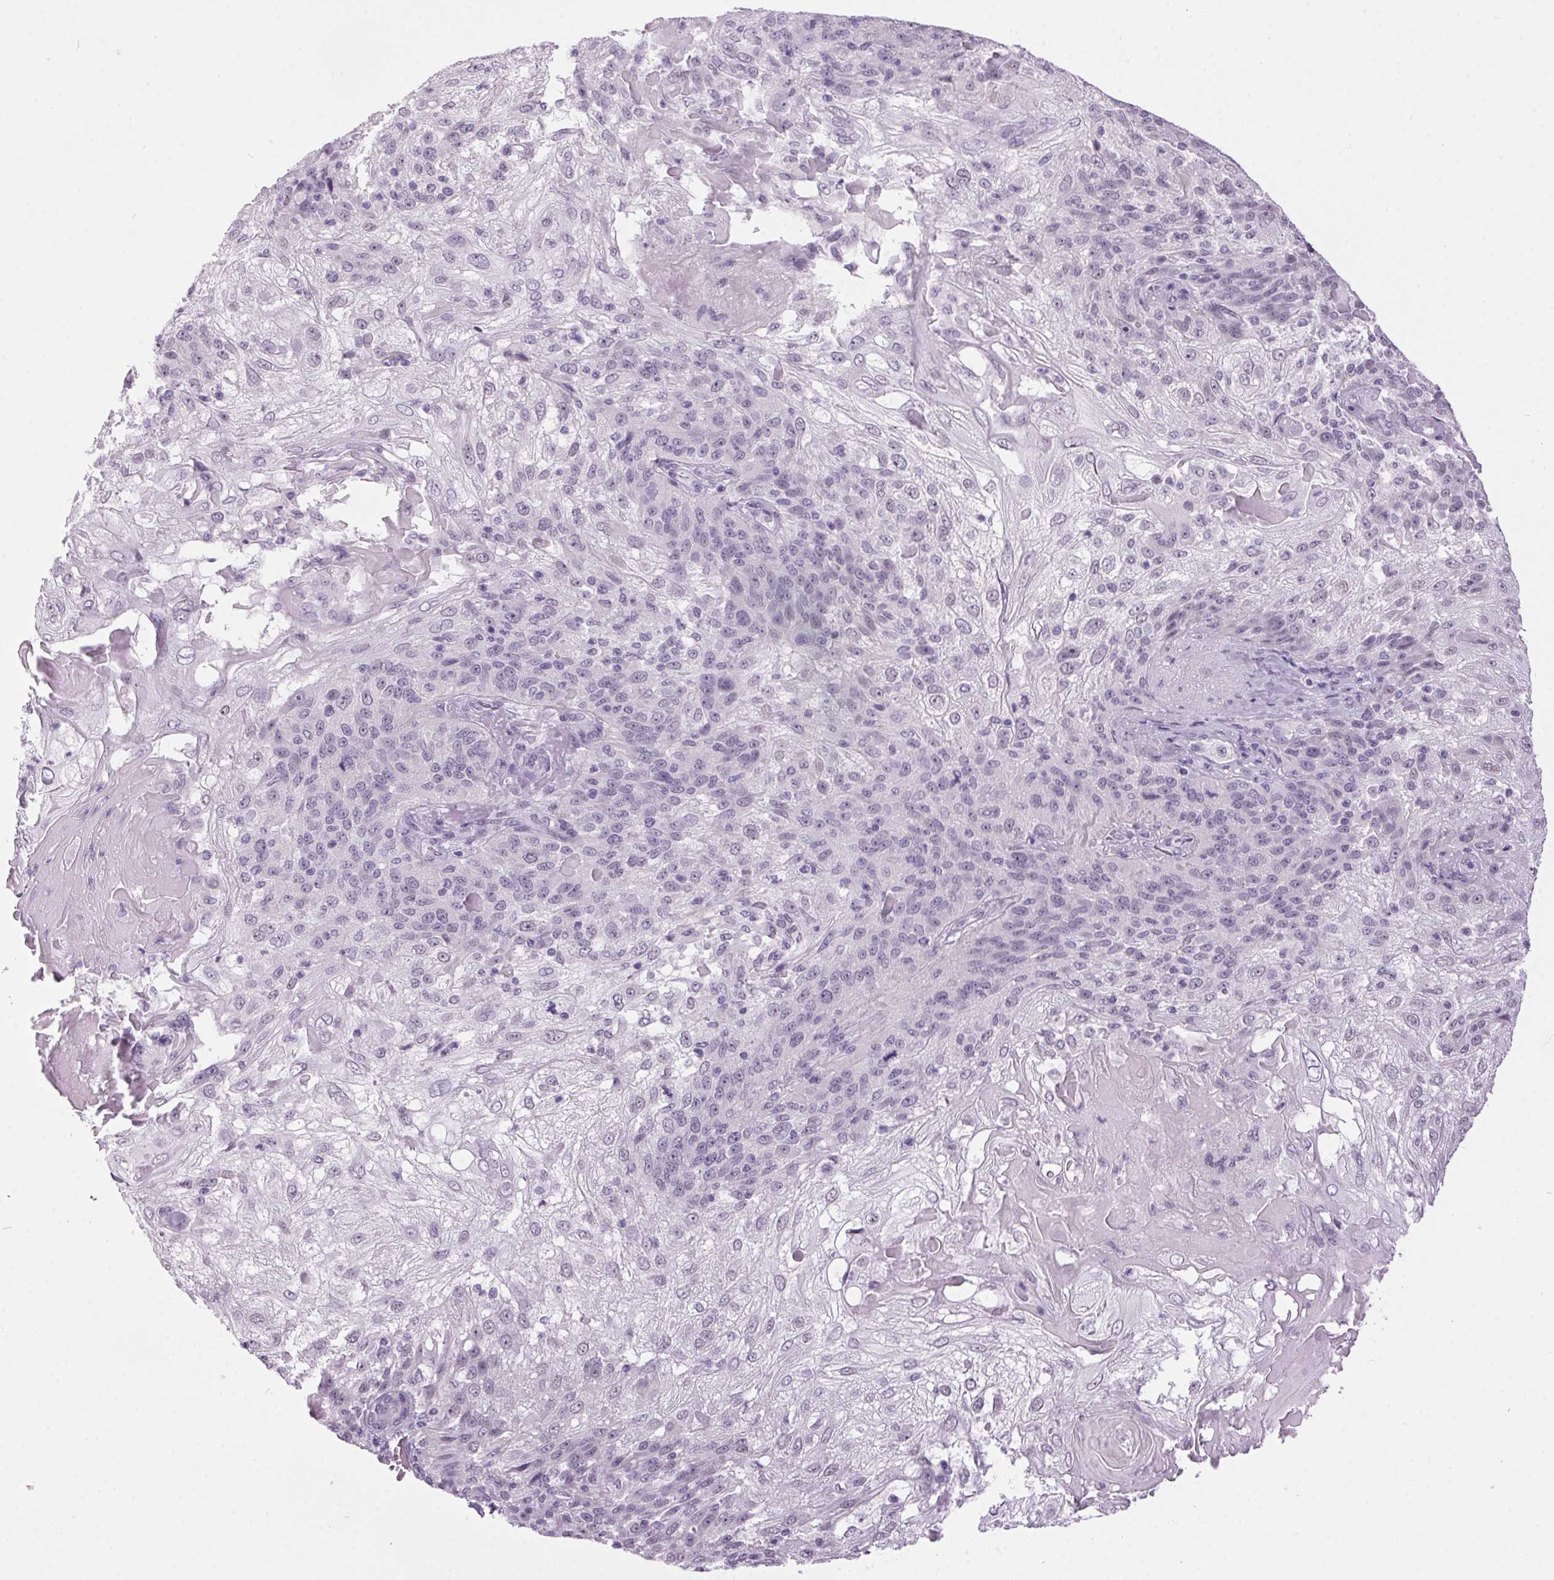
{"staining": {"intensity": "negative", "quantity": "none", "location": "none"}, "tissue": "skin cancer", "cell_type": "Tumor cells", "image_type": "cancer", "snomed": [{"axis": "morphology", "description": "Normal tissue, NOS"}, {"axis": "morphology", "description": "Squamous cell carcinoma, NOS"}, {"axis": "topography", "description": "Skin"}], "caption": "A photomicrograph of skin squamous cell carcinoma stained for a protein shows no brown staining in tumor cells.", "gene": "ODAD2", "patient": {"sex": "female", "age": 83}}